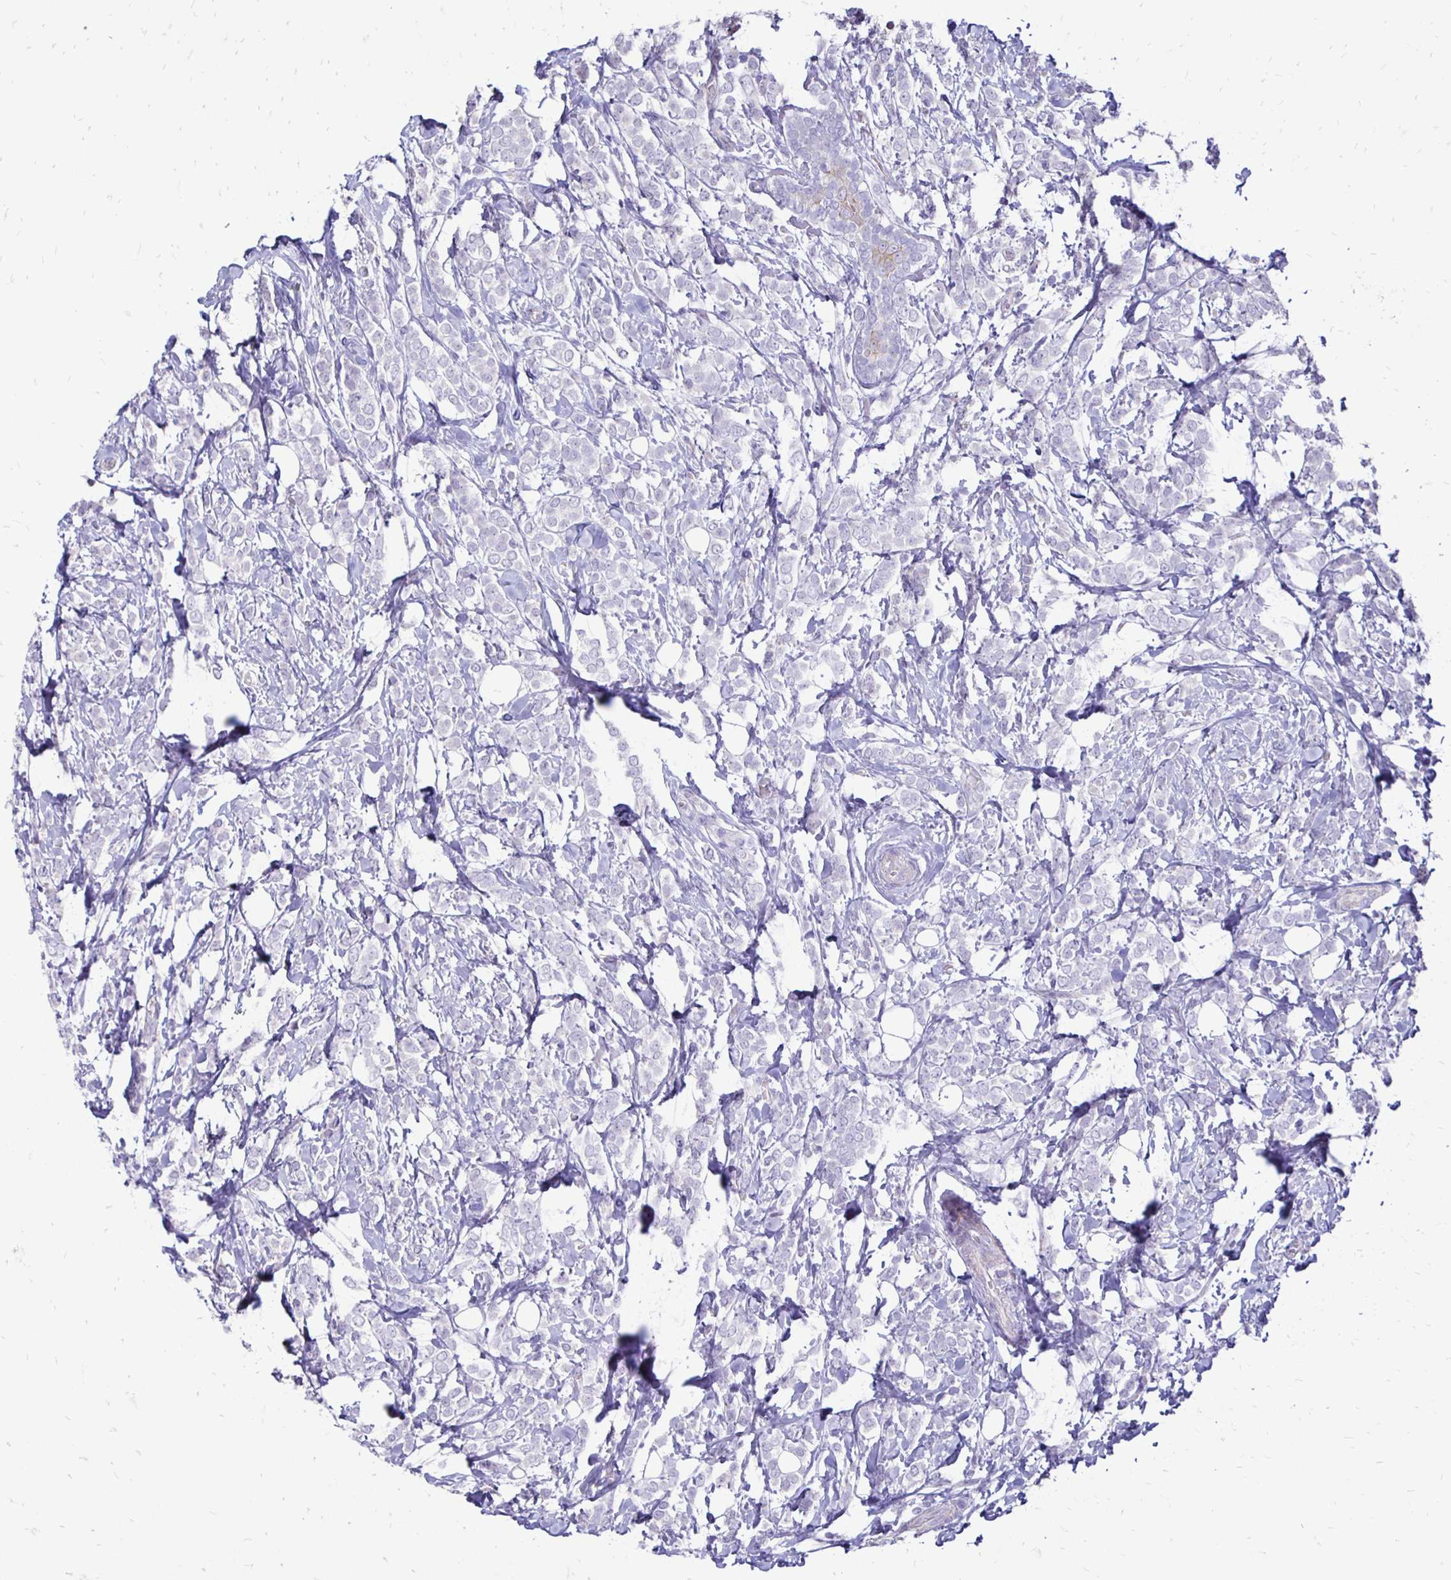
{"staining": {"intensity": "negative", "quantity": "none", "location": "none"}, "tissue": "breast cancer", "cell_type": "Tumor cells", "image_type": "cancer", "snomed": [{"axis": "morphology", "description": "Lobular carcinoma"}, {"axis": "topography", "description": "Breast"}], "caption": "Immunohistochemistry photomicrograph of neoplastic tissue: human breast lobular carcinoma stained with DAB demonstrates no significant protein expression in tumor cells.", "gene": "GAS2", "patient": {"sex": "female", "age": 49}}